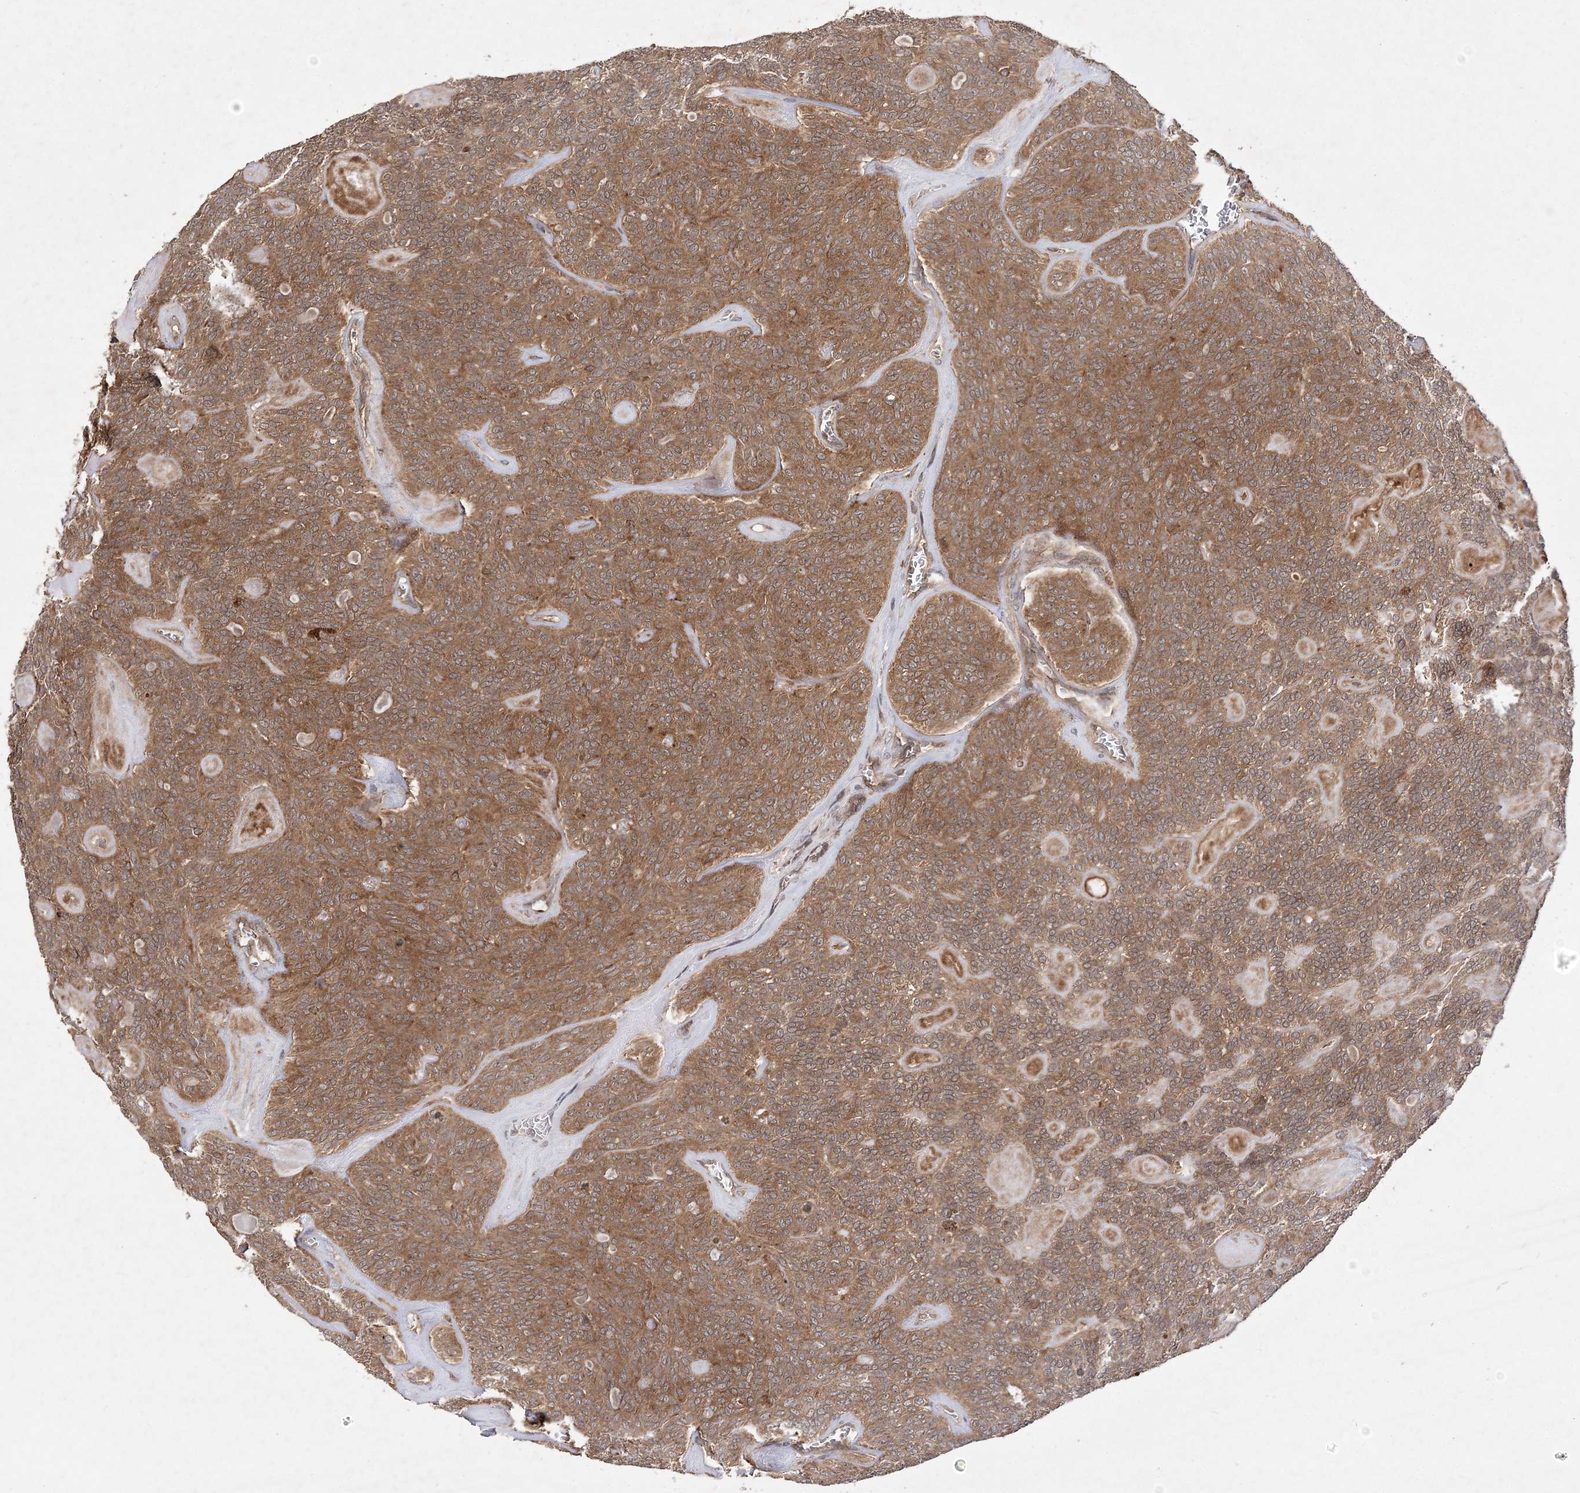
{"staining": {"intensity": "moderate", "quantity": ">75%", "location": "cytoplasmic/membranous"}, "tissue": "head and neck cancer", "cell_type": "Tumor cells", "image_type": "cancer", "snomed": [{"axis": "morphology", "description": "Adenocarcinoma, NOS"}, {"axis": "topography", "description": "Head-Neck"}], "caption": "Moderate cytoplasmic/membranous protein expression is identified in about >75% of tumor cells in head and neck cancer (adenocarcinoma).", "gene": "TMEM9B", "patient": {"sex": "male", "age": 66}}